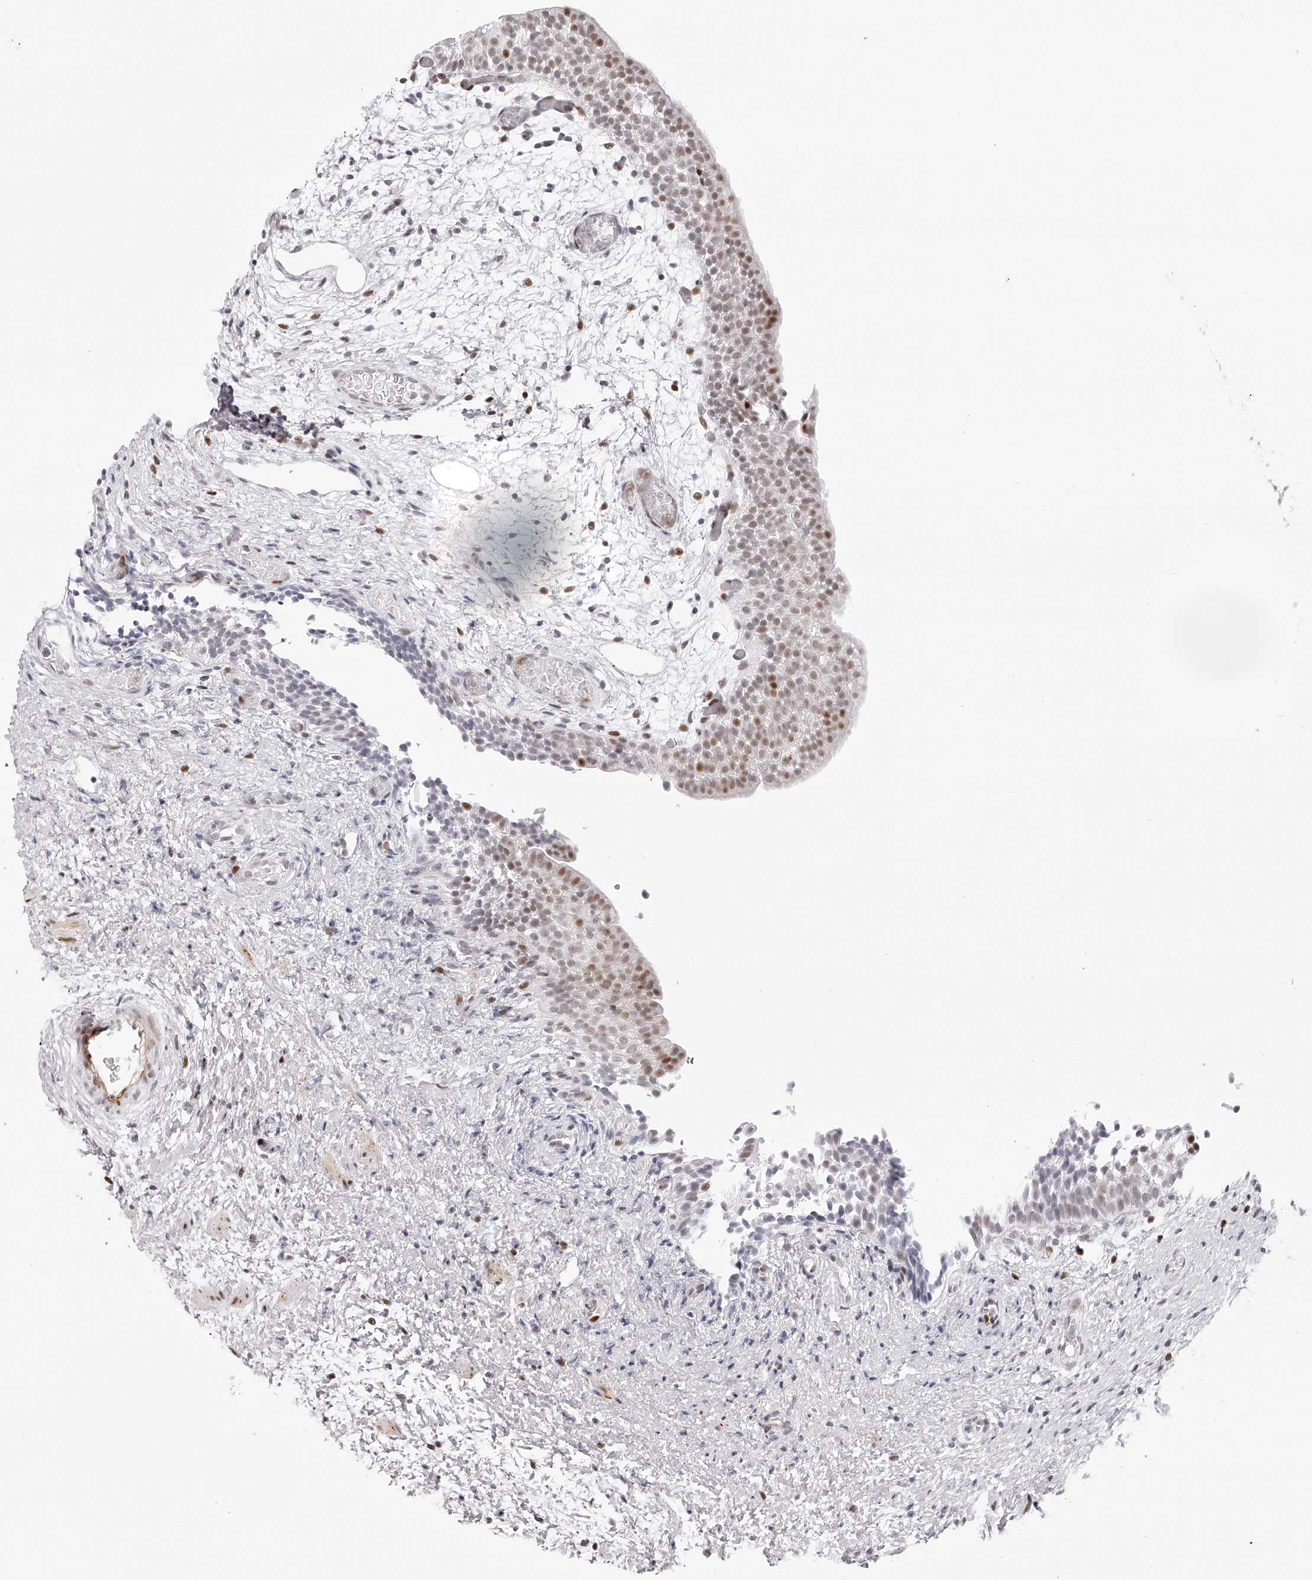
{"staining": {"intensity": "strong", "quantity": "25%-75%", "location": "nuclear"}, "tissue": "urinary bladder", "cell_type": "Urothelial cells", "image_type": "normal", "snomed": [{"axis": "morphology", "description": "Normal tissue, NOS"}, {"axis": "topography", "description": "Urinary bladder"}], "caption": "Protein staining exhibits strong nuclear expression in approximately 25%-75% of urothelial cells in benign urinary bladder. (IHC, brightfield microscopy, high magnification).", "gene": "PLEKHG1", "patient": {"sex": "male", "age": 1}}